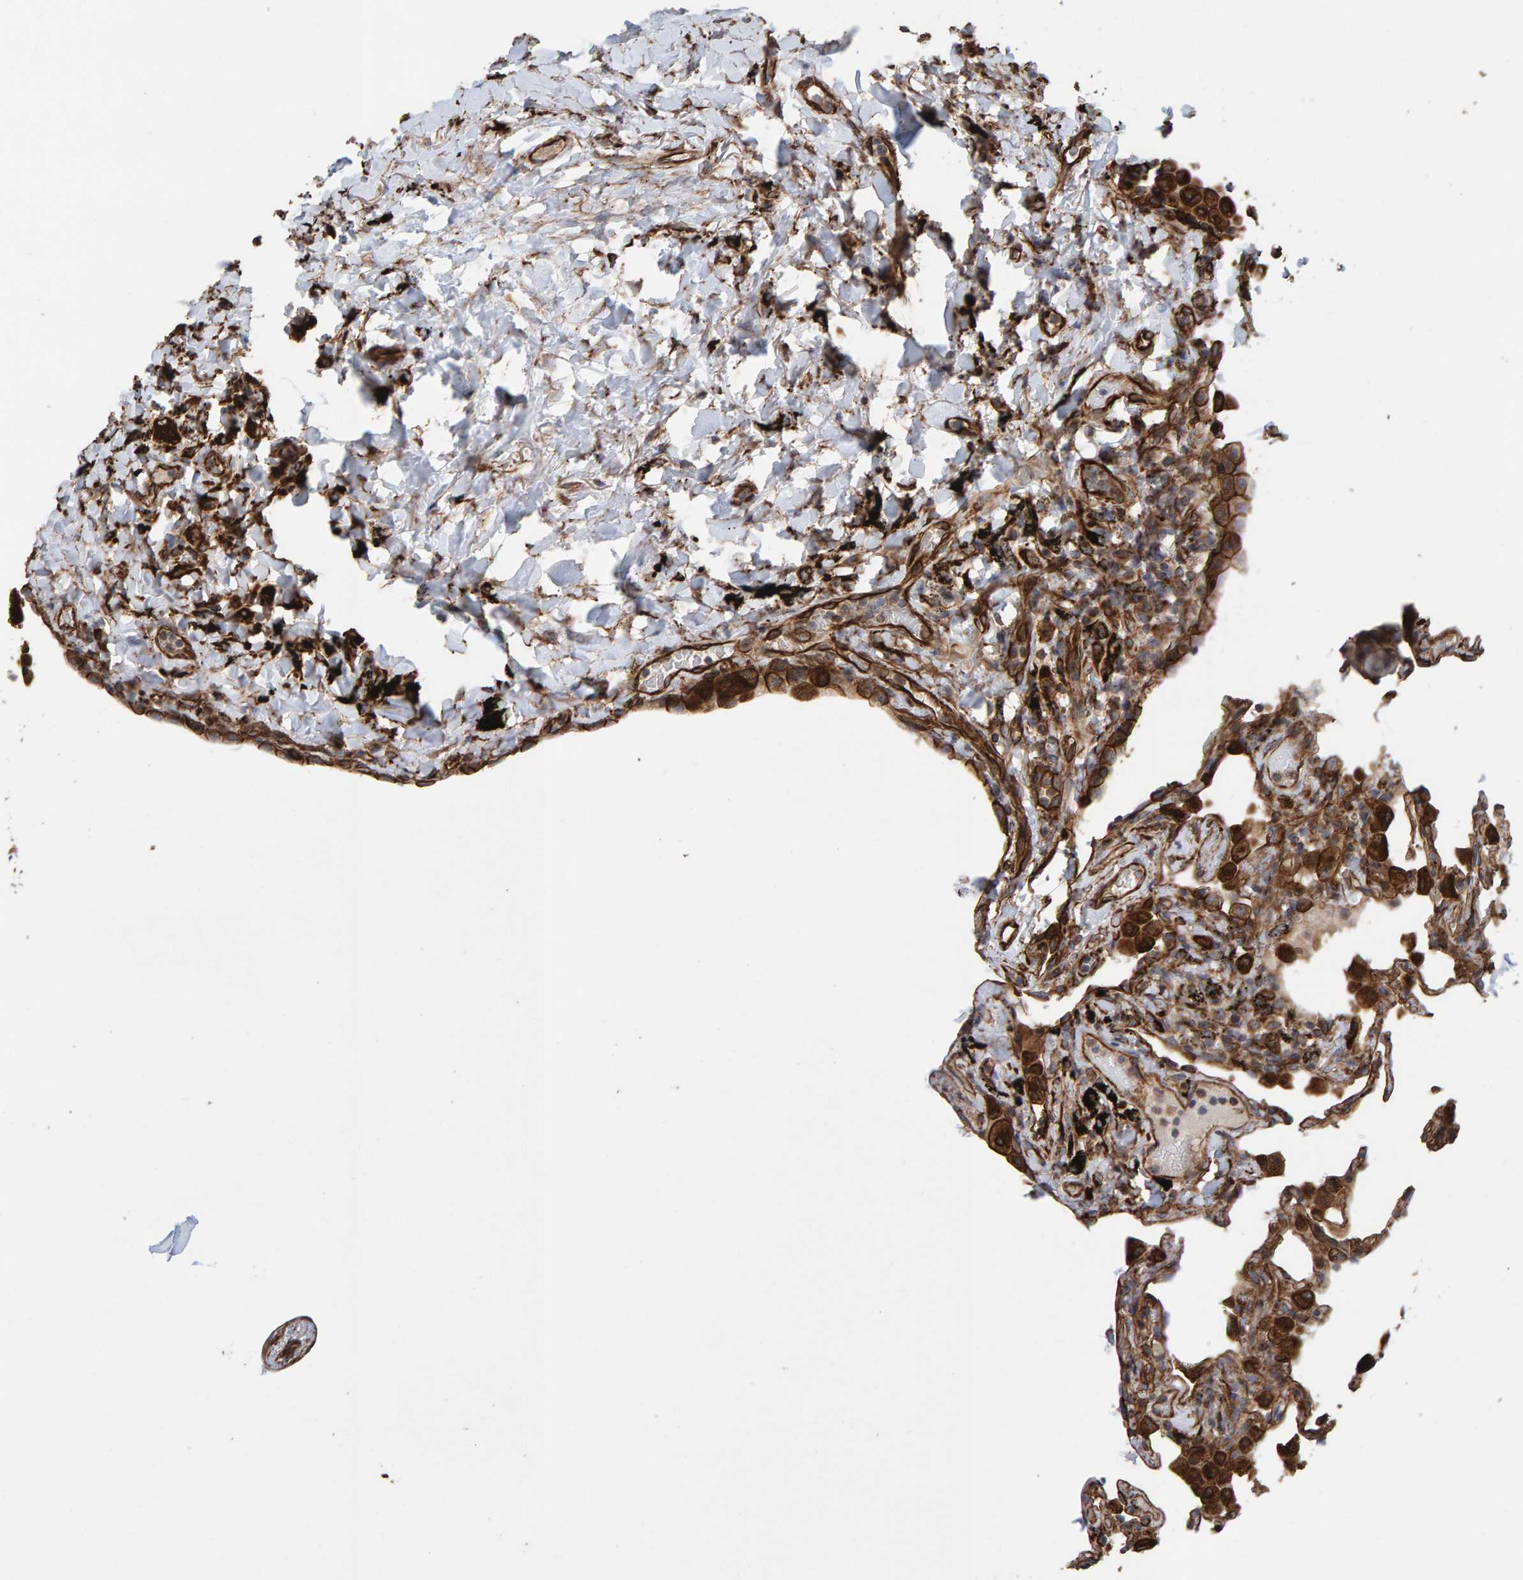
{"staining": {"intensity": "moderate", "quantity": ">75%", "location": "cytoplasmic/membranous"}, "tissue": "lung", "cell_type": "Alveolar cells", "image_type": "normal", "snomed": [{"axis": "morphology", "description": "Normal tissue, NOS"}, {"axis": "topography", "description": "Lung"}], "caption": "Immunohistochemical staining of normal lung demonstrates >75% levels of moderate cytoplasmic/membranous protein positivity in about >75% of alveolar cells. The staining is performed using DAB (3,3'-diaminobenzidine) brown chromogen to label protein expression. The nuclei are counter-stained blue using hematoxylin.", "gene": "ZNF347", "patient": {"sex": "male", "age": 59}}